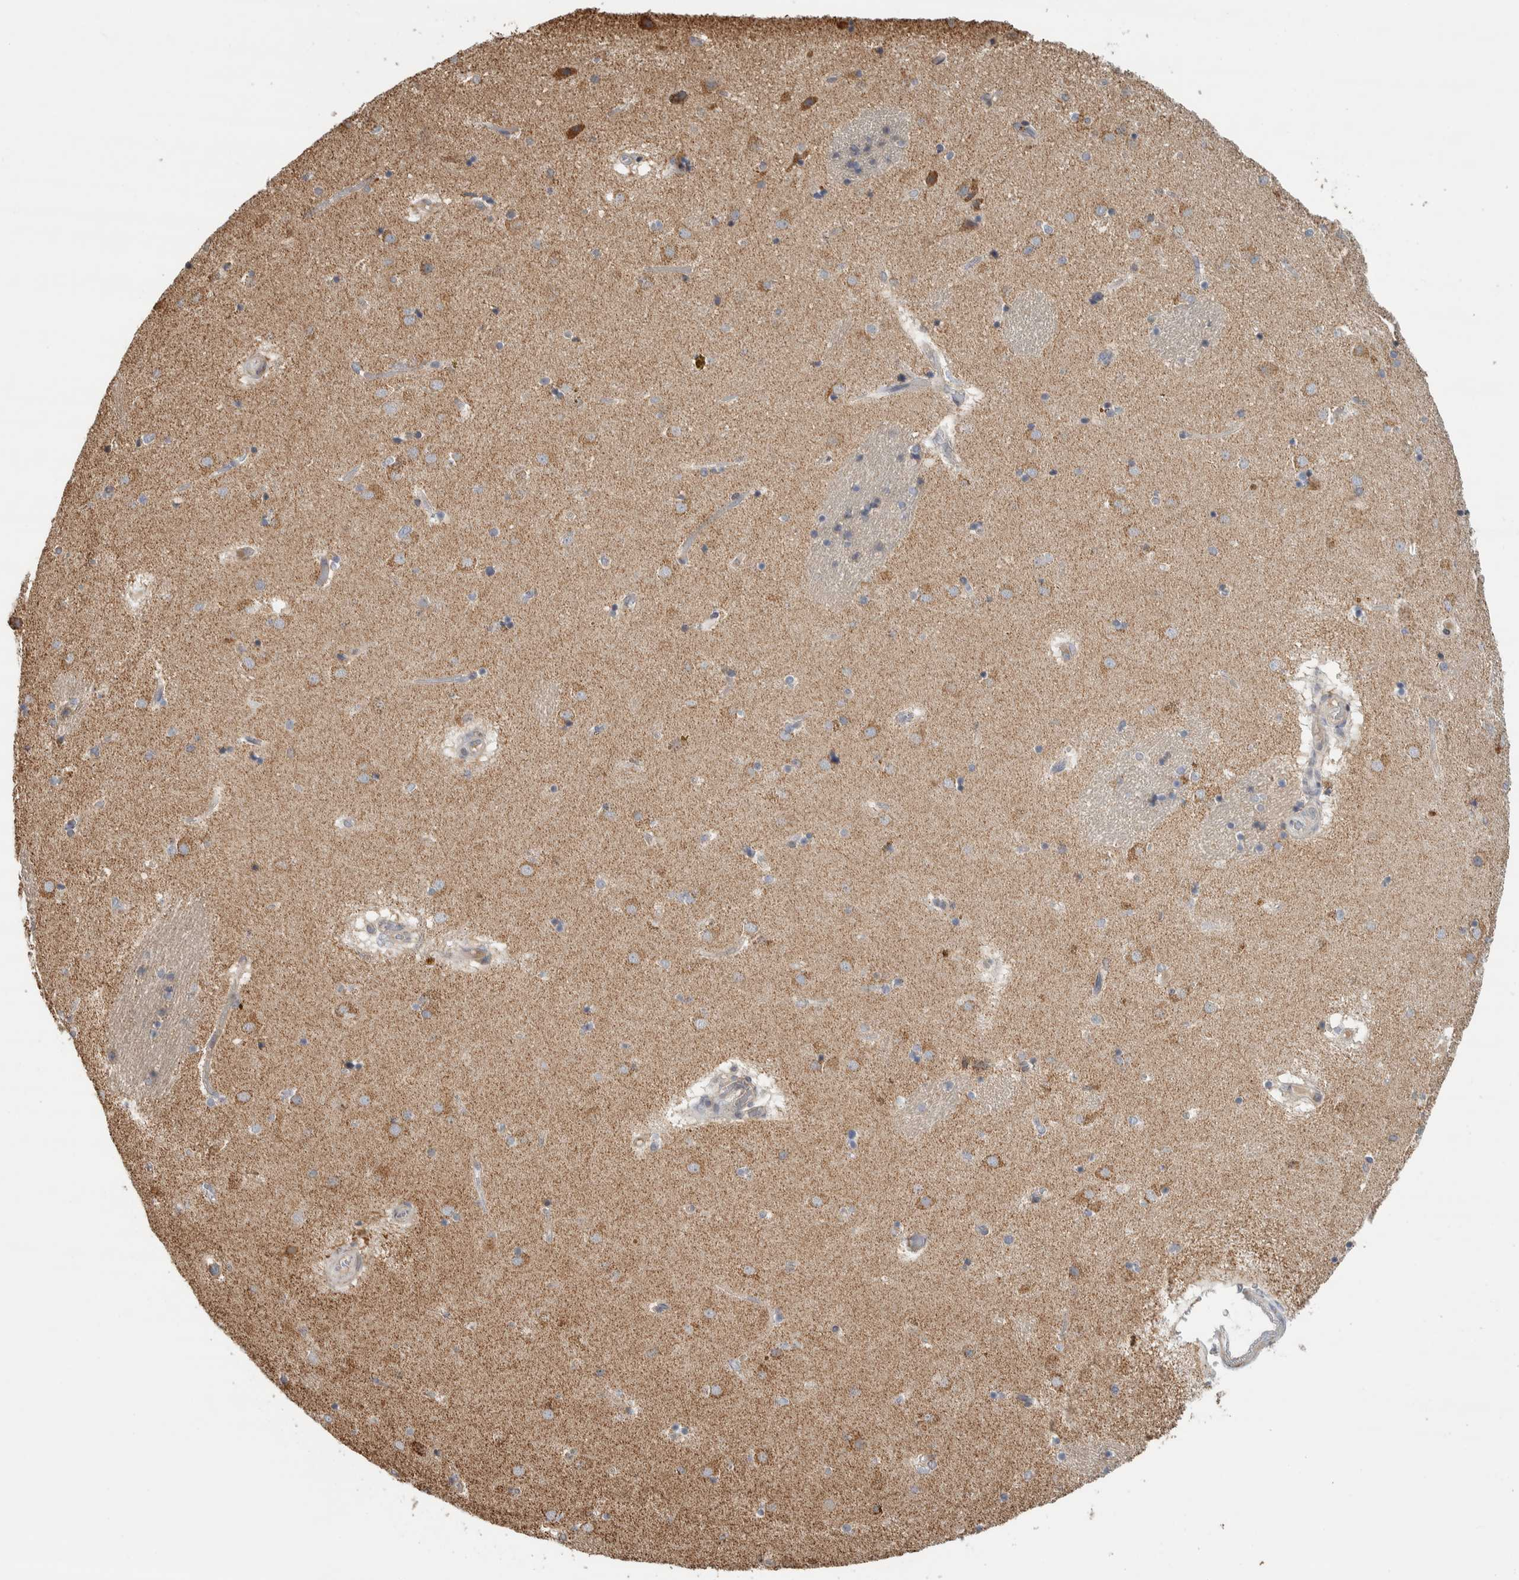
{"staining": {"intensity": "weak", "quantity": ">75%", "location": "cytoplasmic/membranous"}, "tissue": "caudate", "cell_type": "Glial cells", "image_type": "normal", "snomed": [{"axis": "morphology", "description": "Normal tissue, NOS"}, {"axis": "topography", "description": "Lateral ventricle wall"}], "caption": "Immunohistochemical staining of normal human caudate displays >75% levels of weak cytoplasmic/membranous protein staining in approximately >75% of glial cells.", "gene": "AFP", "patient": {"sex": "male", "age": 70}}